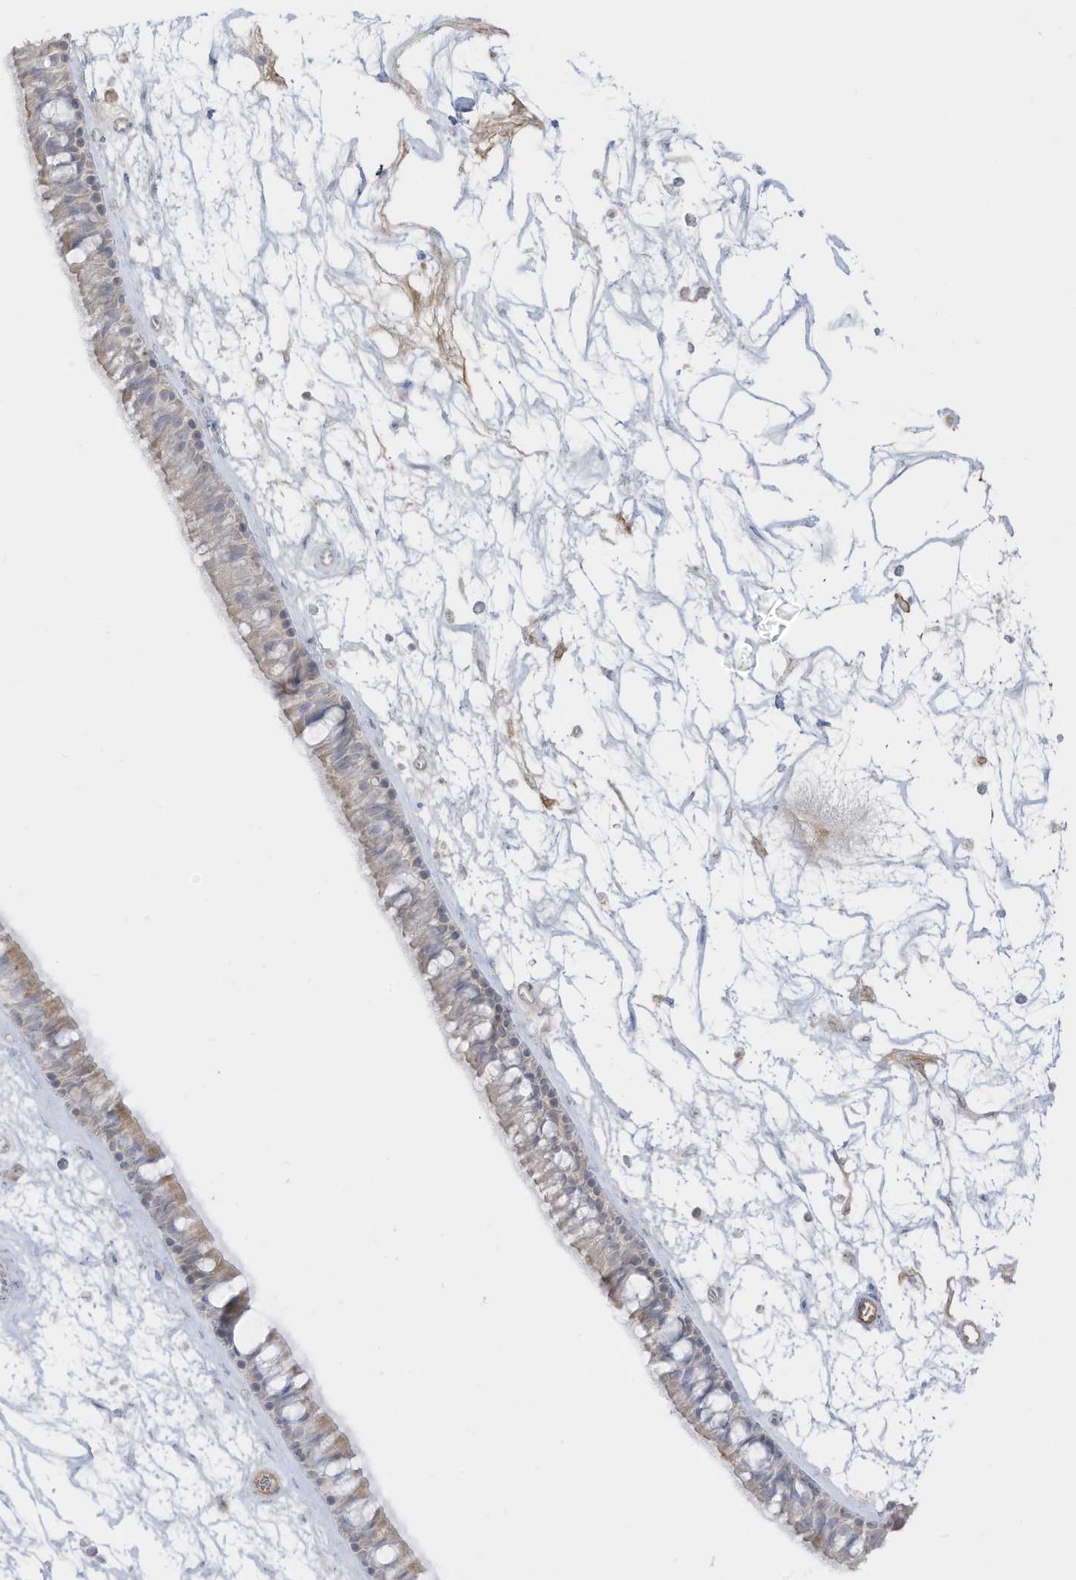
{"staining": {"intensity": "weak", "quantity": "25%-75%", "location": "cytoplasmic/membranous"}, "tissue": "nasopharynx", "cell_type": "Respiratory epithelial cells", "image_type": "normal", "snomed": [{"axis": "morphology", "description": "Normal tissue, NOS"}, {"axis": "topography", "description": "Nasopharynx"}], "caption": "Respiratory epithelial cells exhibit low levels of weak cytoplasmic/membranous staining in approximately 25%-75% of cells in benign human nasopharynx.", "gene": "C11orf87", "patient": {"sex": "male", "age": 64}}